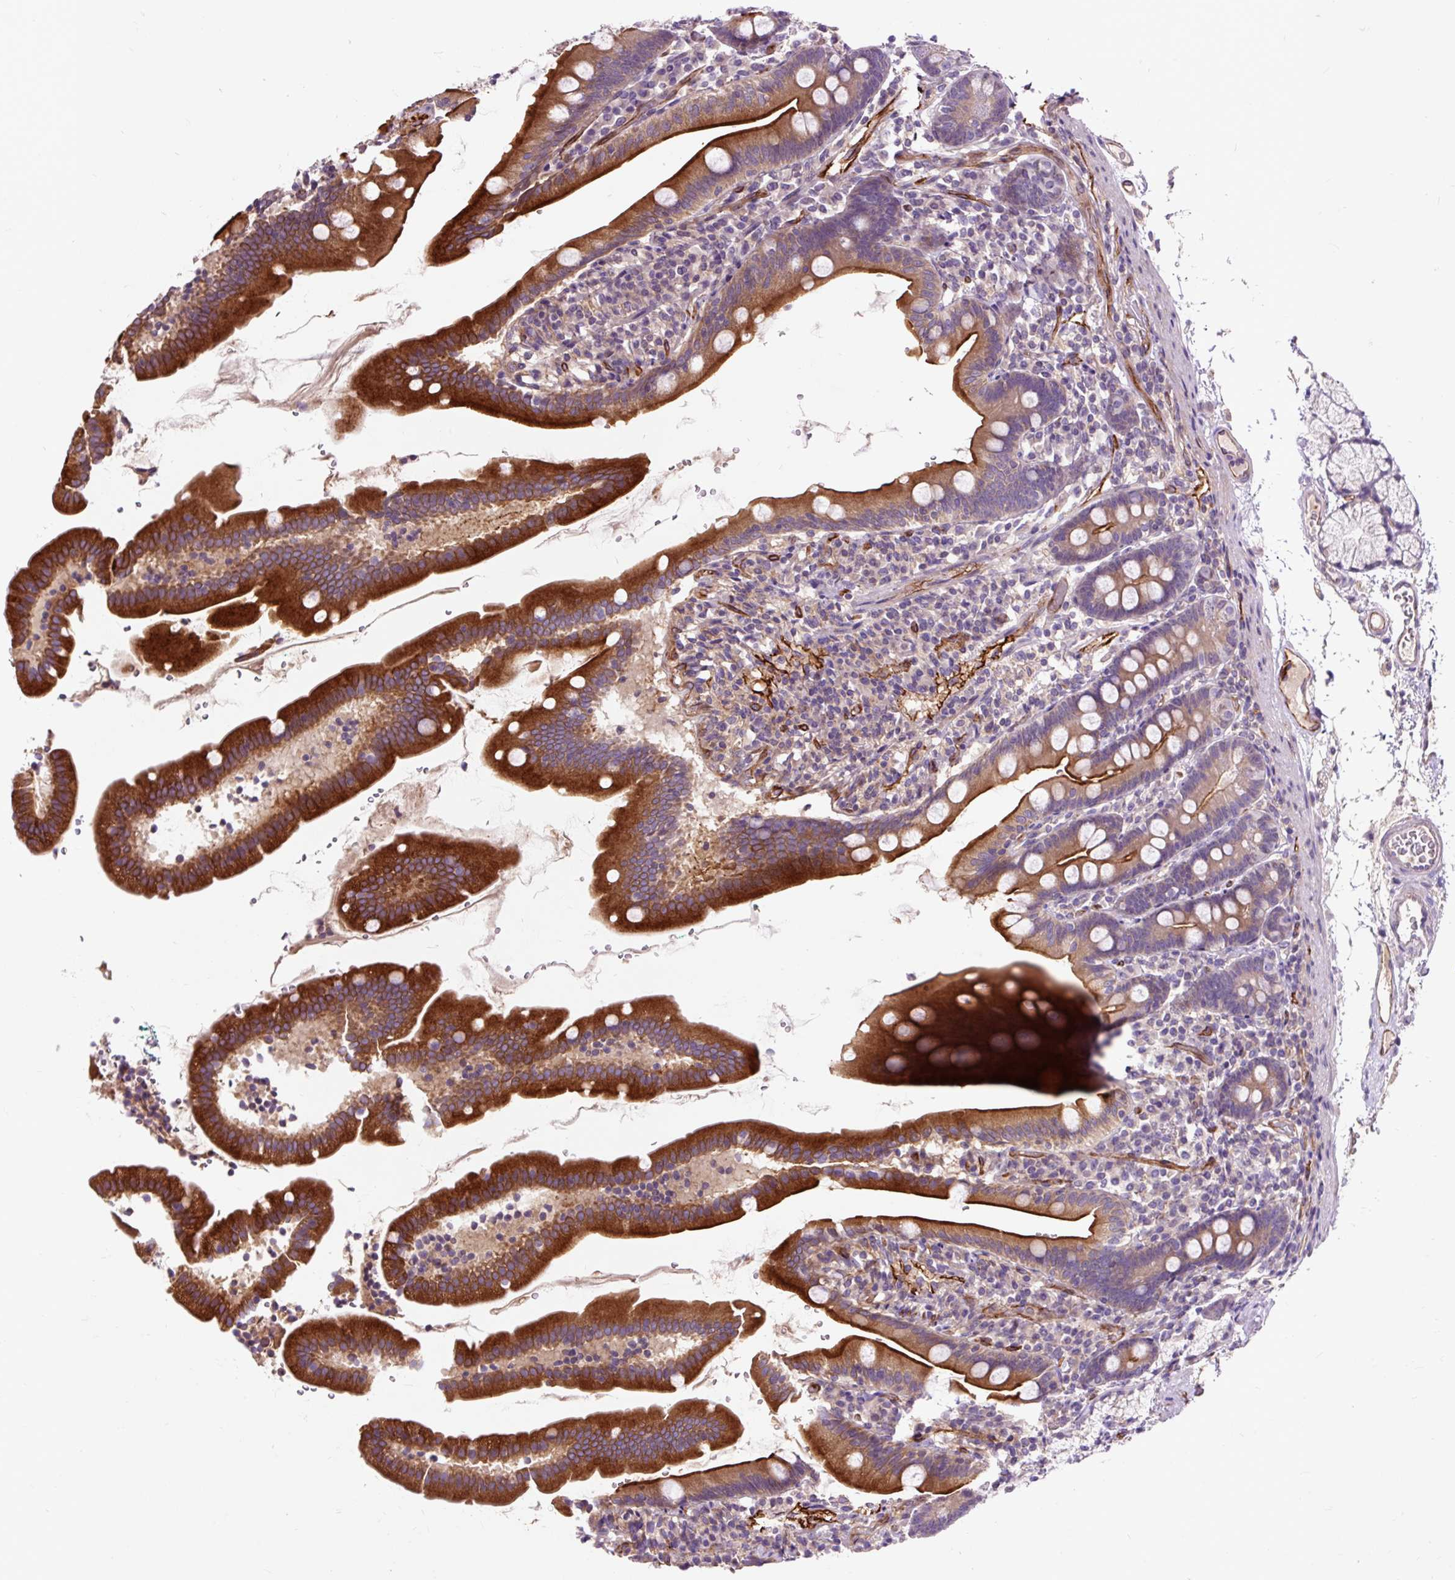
{"staining": {"intensity": "strong", "quantity": ">75%", "location": "cytoplasmic/membranous"}, "tissue": "duodenum", "cell_type": "Glandular cells", "image_type": "normal", "snomed": [{"axis": "morphology", "description": "Normal tissue, NOS"}, {"axis": "topography", "description": "Duodenum"}], "caption": "Immunohistochemical staining of normal human duodenum displays high levels of strong cytoplasmic/membranous staining in approximately >75% of glandular cells.", "gene": "PCDHGB3", "patient": {"sex": "female", "age": 67}}